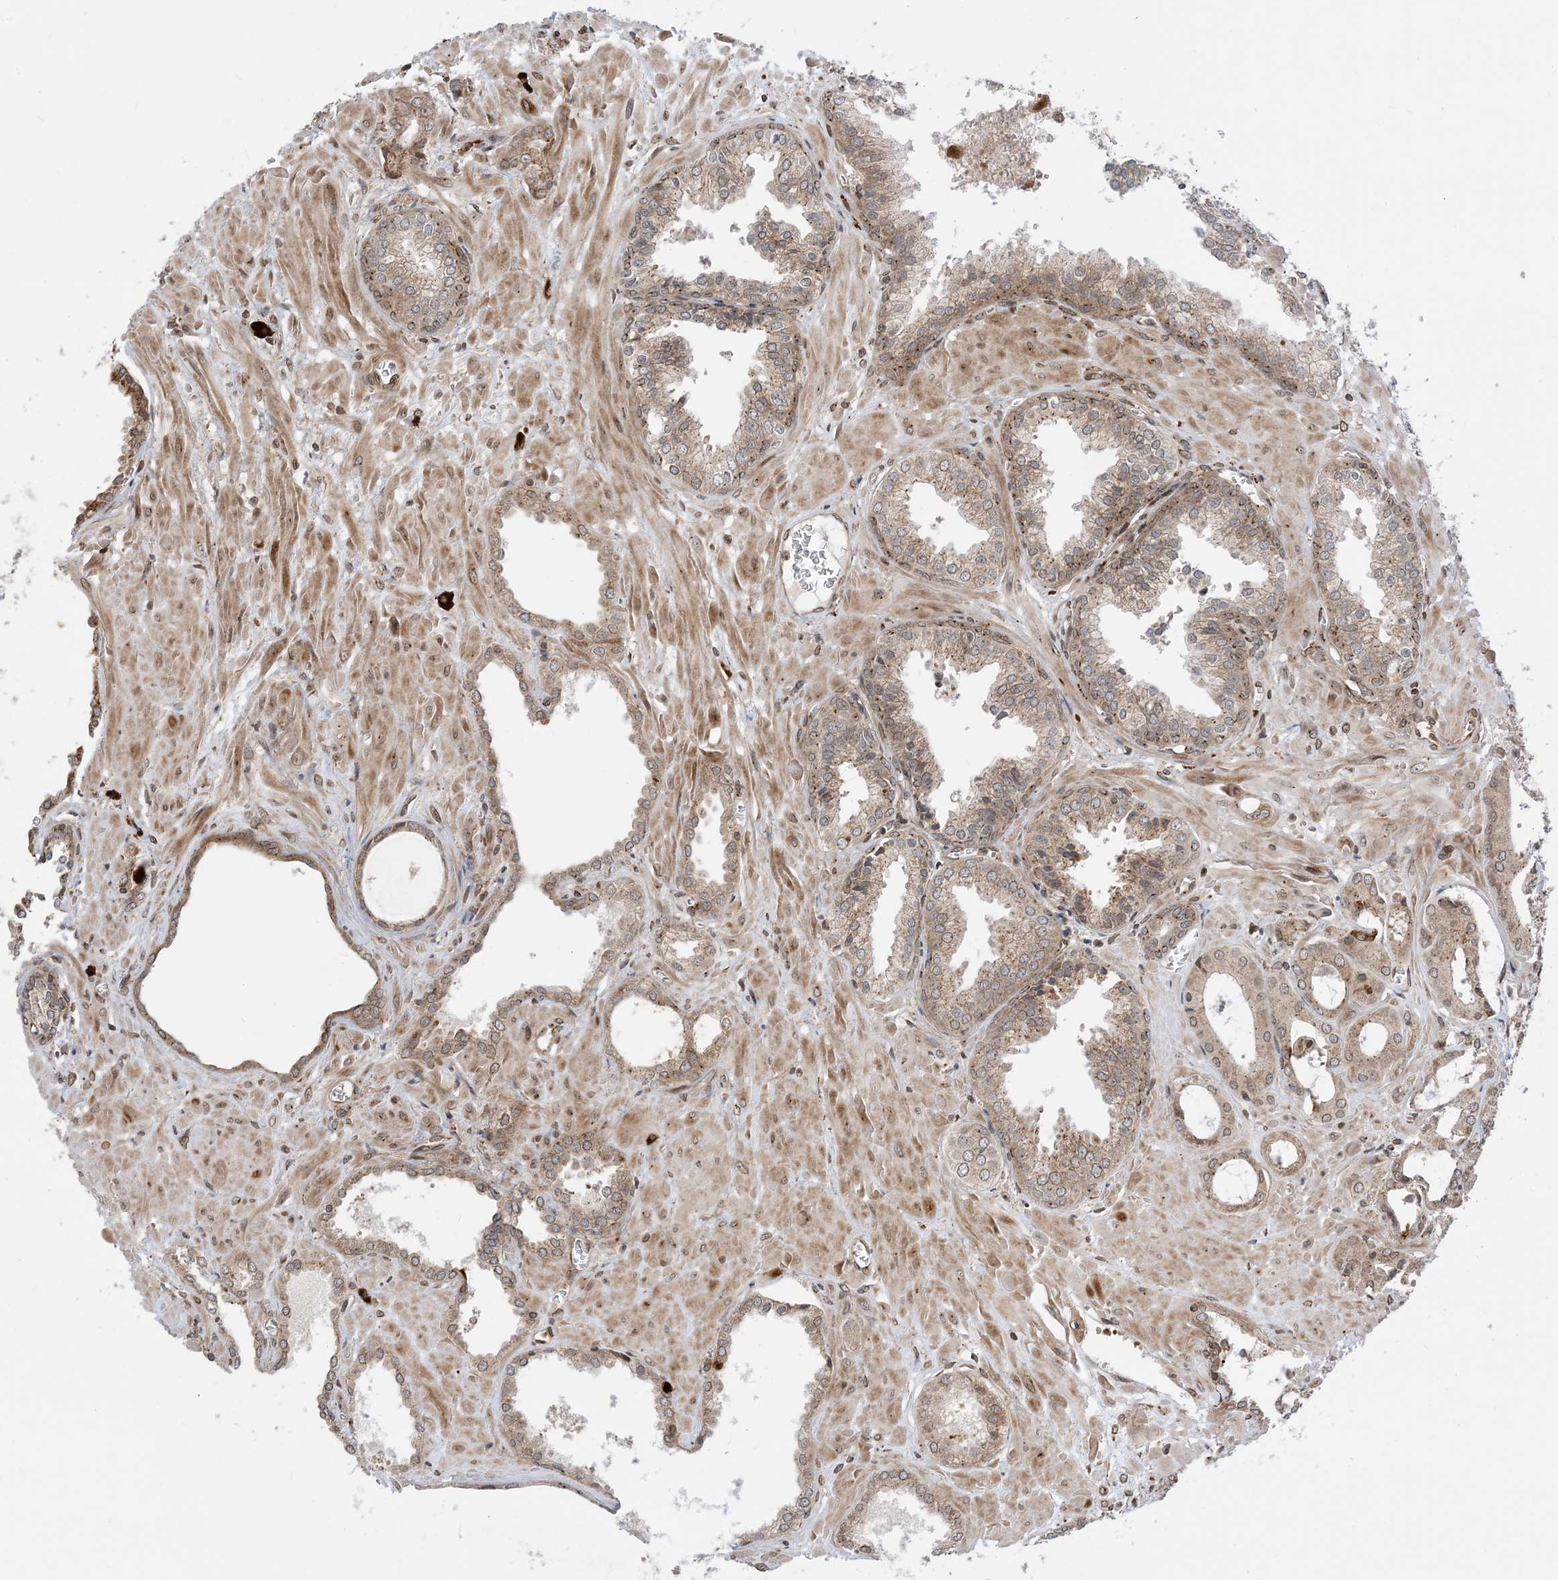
{"staining": {"intensity": "moderate", "quantity": ">75%", "location": "cytoplasmic/membranous"}, "tissue": "prostate cancer", "cell_type": "Tumor cells", "image_type": "cancer", "snomed": [{"axis": "morphology", "description": "Adenocarcinoma, Low grade"}, {"axis": "topography", "description": "Prostate"}], "caption": "A brown stain highlights moderate cytoplasmic/membranous positivity of a protein in human prostate cancer tumor cells. (Stains: DAB in brown, nuclei in blue, Microscopy: brightfield microscopy at high magnification).", "gene": "CASP4", "patient": {"sex": "male", "age": 67}}